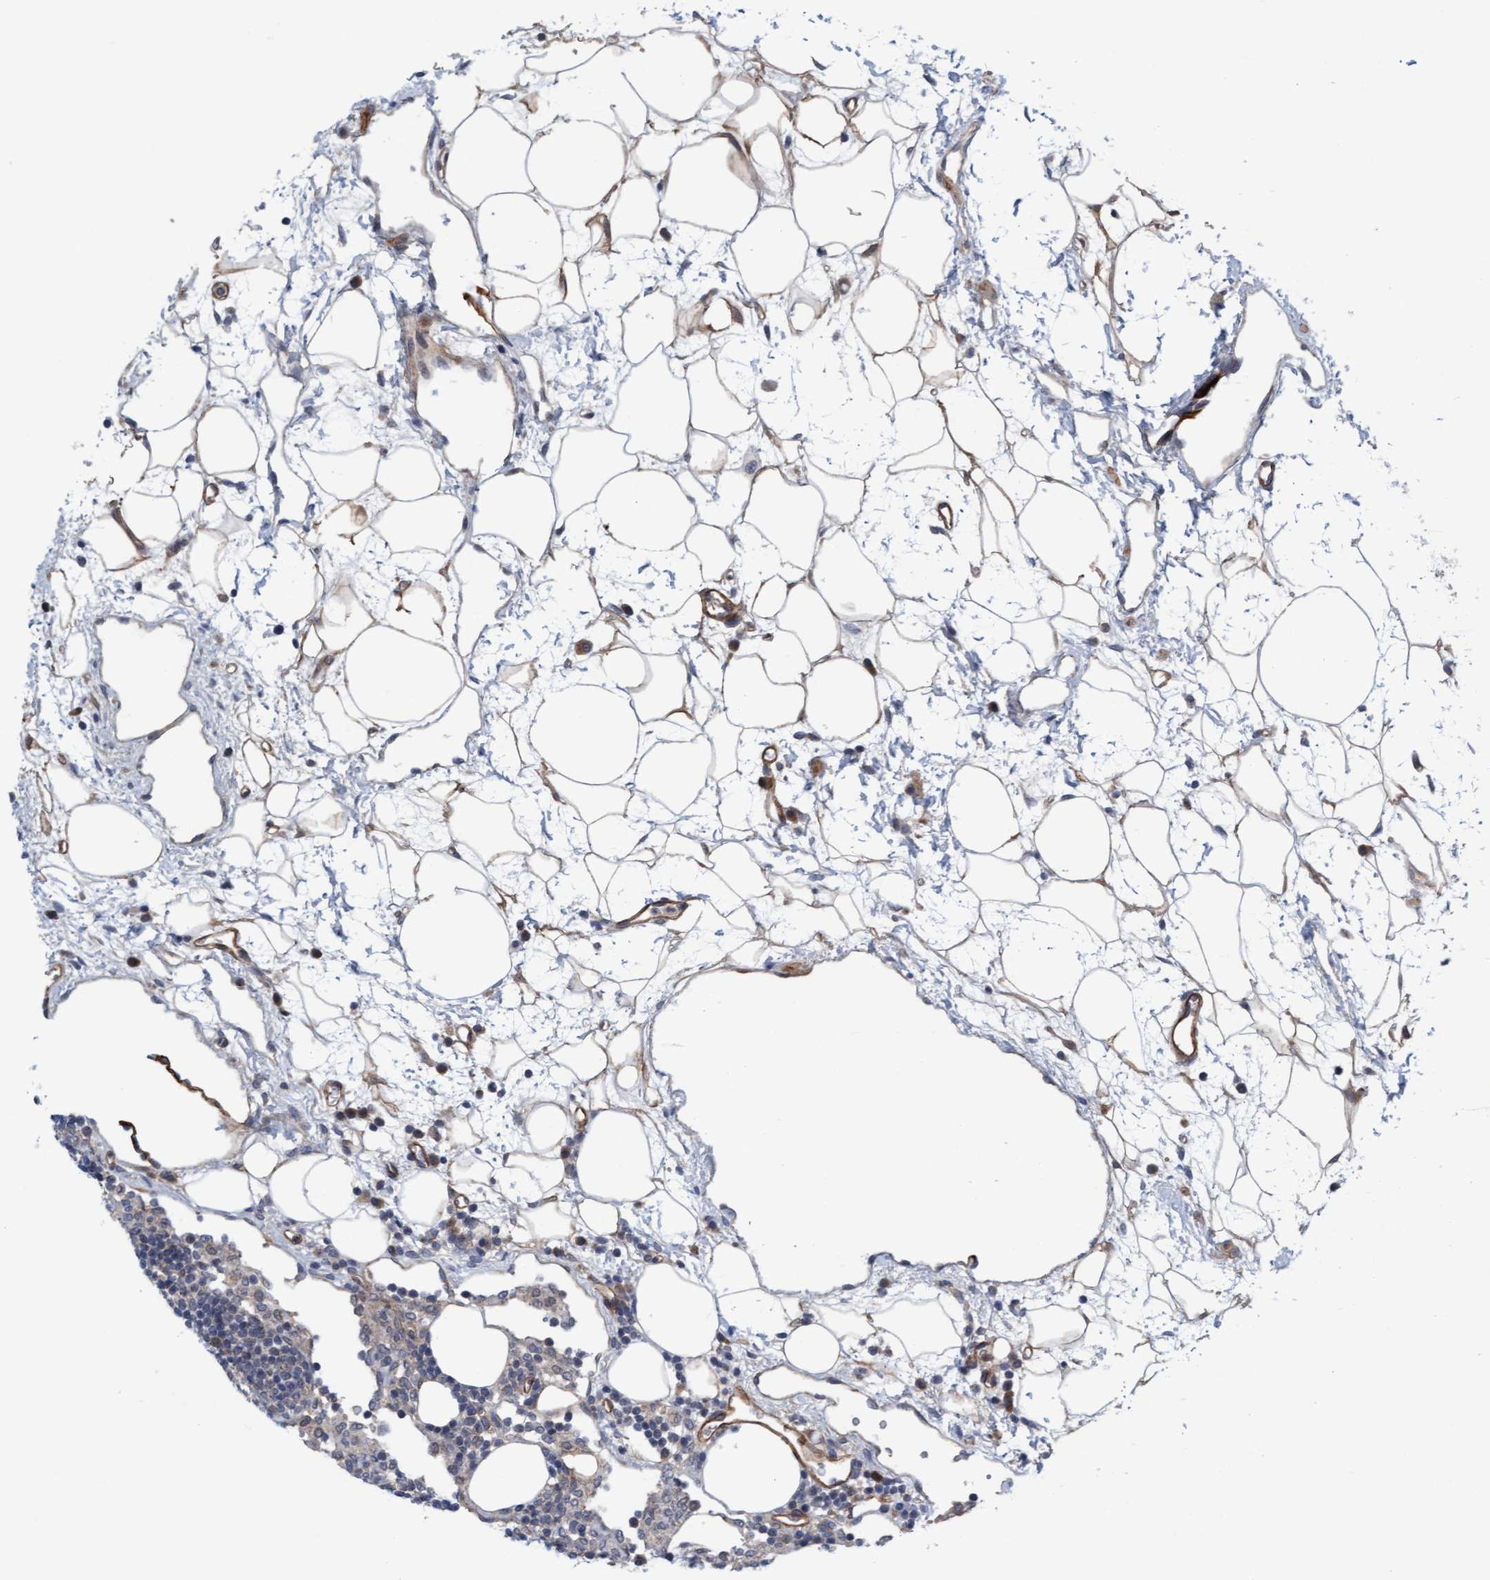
{"staining": {"intensity": "negative", "quantity": "none", "location": "none"}, "tissue": "lymph node", "cell_type": "Germinal center cells", "image_type": "normal", "snomed": [{"axis": "morphology", "description": "Normal tissue, NOS"}, {"axis": "morphology", "description": "Carcinoid, malignant, NOS"}, {"axis": "topography", "description": "Lymph node"}], "caption": "Immunohistochemical staining of unremarkable lymph node reveals no significant positivity in germinal center cells.", "gene": "TSTD2", "patient": {"sex": "male", "age": 47}}